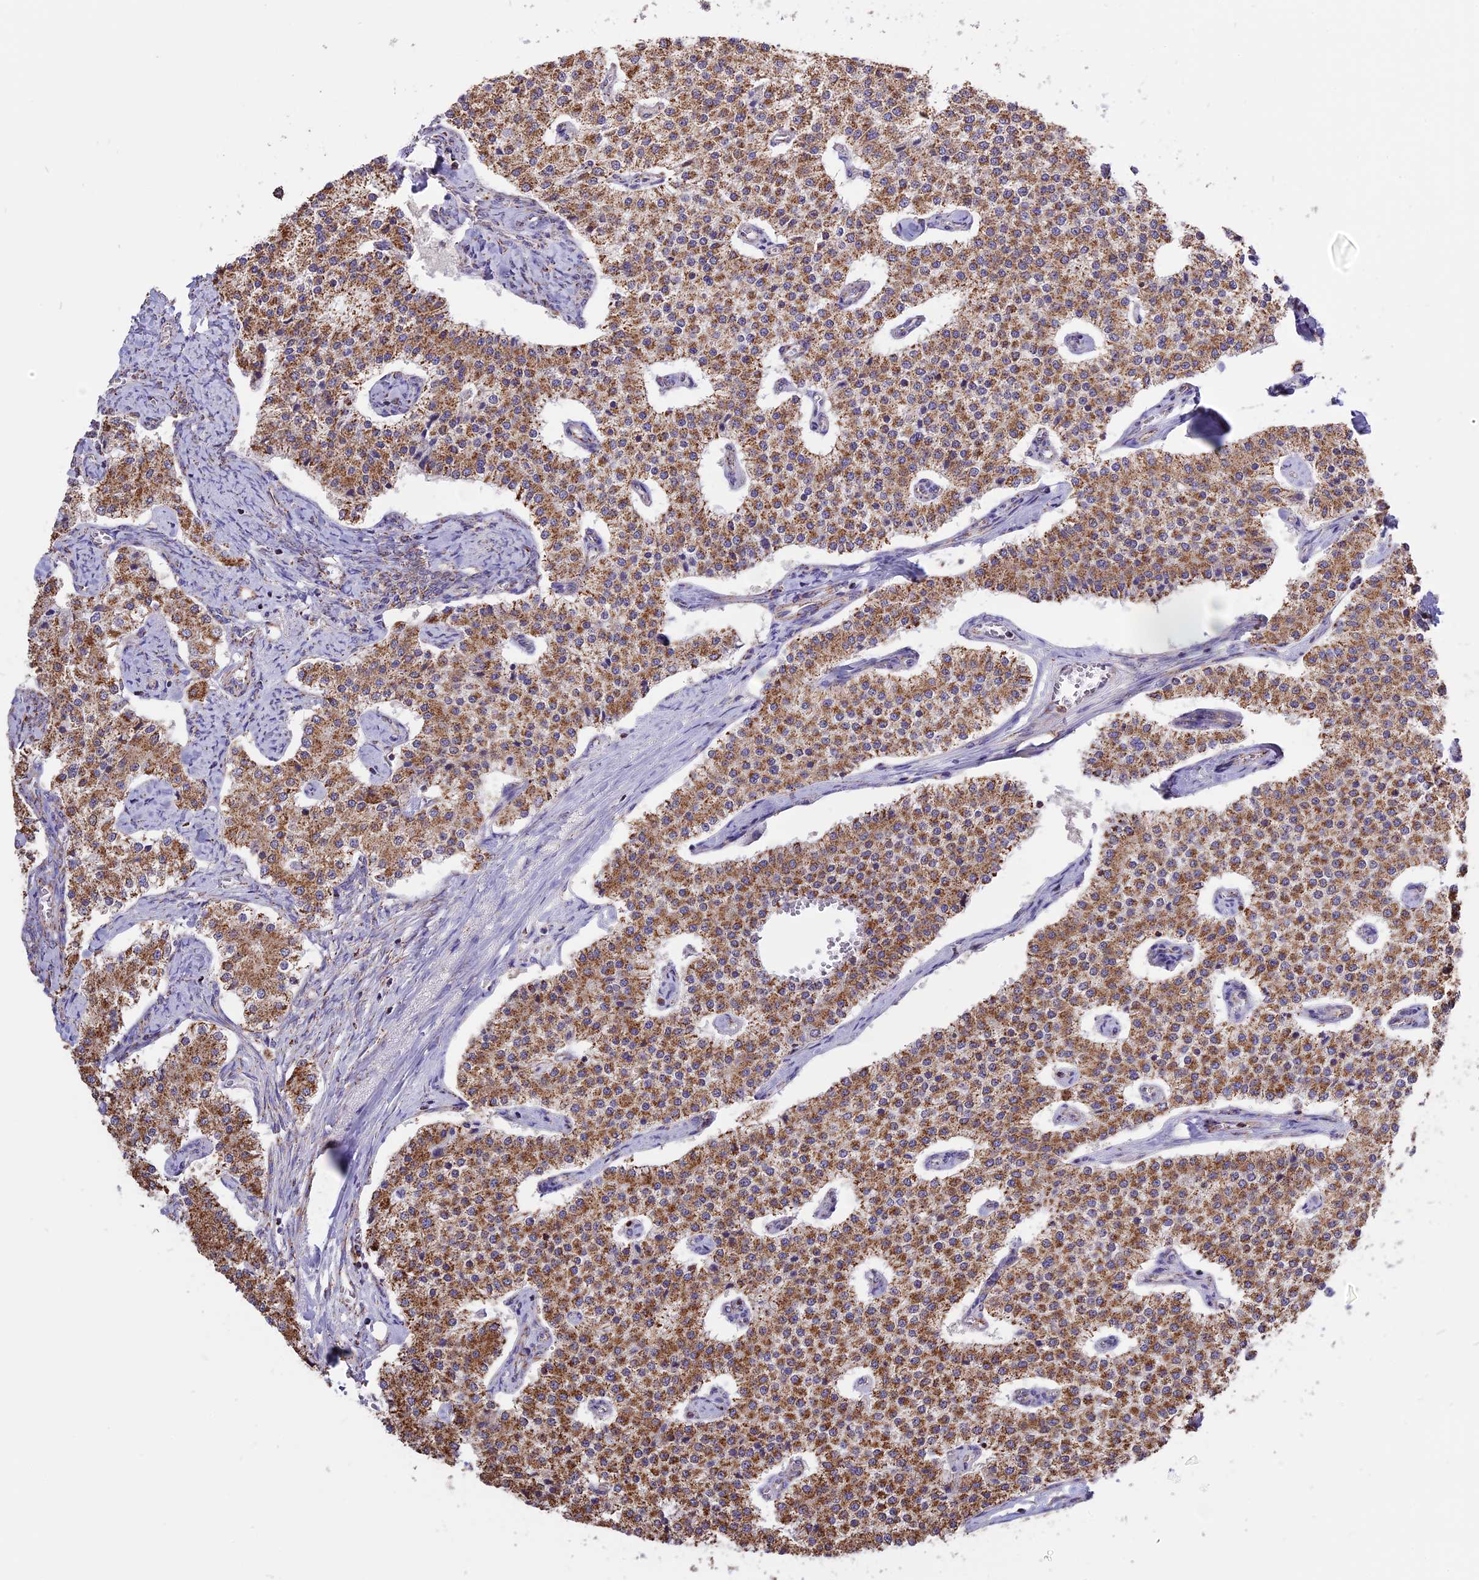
{"staining": {"intensity": "moderate", "quantity": ">75%", "location": "cytoplasmic/membranous"}, "tissue": "carcinoid", "cell_type": "Tumor cells", "image_type": "cancer", "snomed": [{"axis": "morphology", "description": "Carcinoid, malignant, NOS"}, {"axis": "topography", "description": "Colon"}], "caption": "Tumor cells reveal medium levels of moderate cytoplasmic/membranous positivity in about >75% of cells in human carcinoid. The protein is stained brown, and the nuclei are stained in blue (DAB IHC with brightfield microscopy, high magnification).", "gene": "TTC4", "patient": {"sex": "female", "age": 52}}